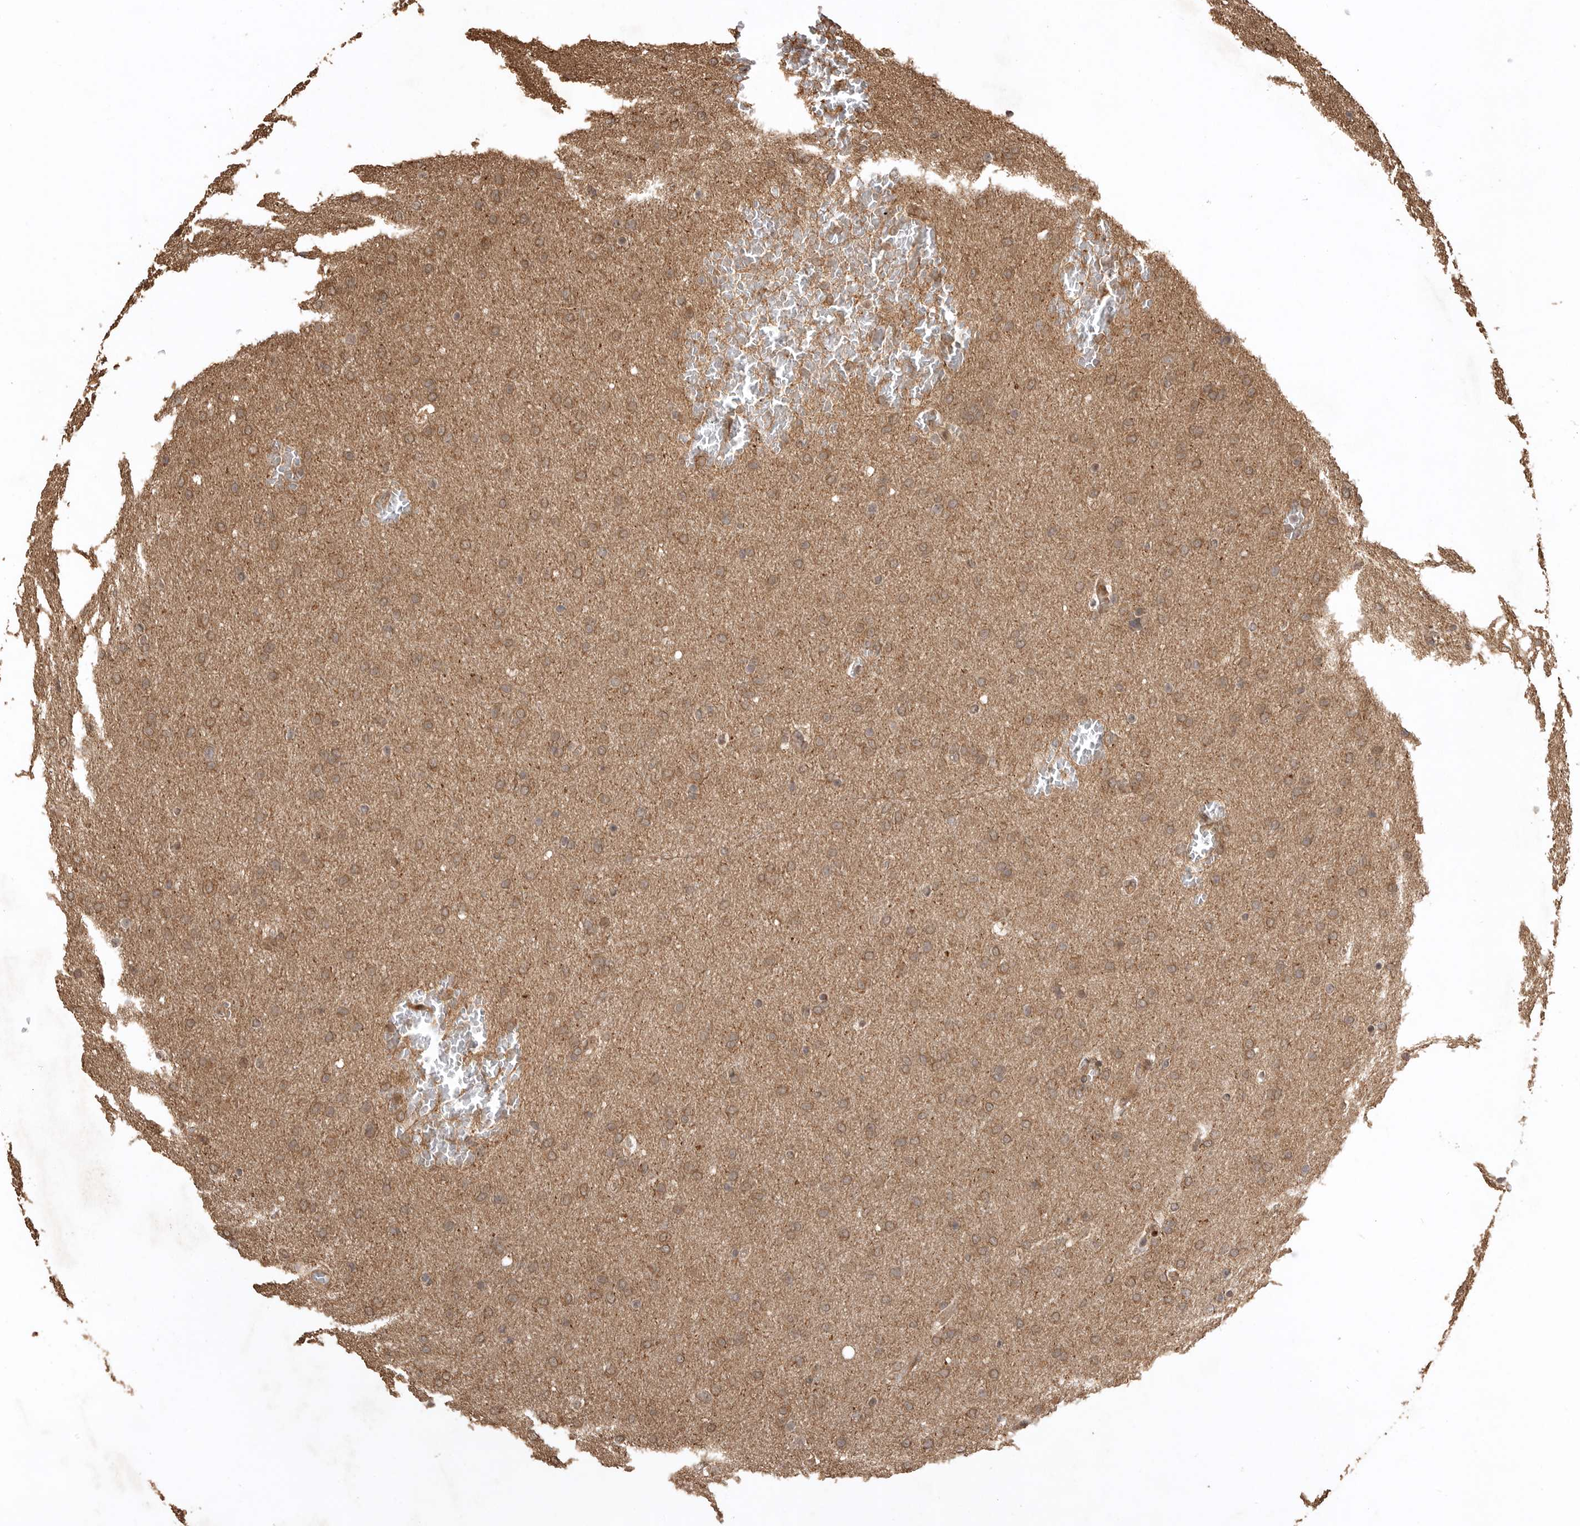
{"staining": {"intensity": "moderate", "quantity": ">75%", "location": "cytoplasmic/membranous"}, "tissue": "glioma", "cell_type": "Tumor cells", "image_type": "cancer", "snomed": [{"axis": "morphology", "description": "Glioma, malignant, Low grade"}, {"axis": "topography", "description": "Brain"}], "caption": "Immunohistochemical staining of human low-grade glioma (malignant) shows moderate cytoplasmic/membranous protein positivity in about >75% of tumor cells. The staining was performed using DAB (3,3'-diaminobenzidine) to visualize the protein expression in brown, while the nuclei were stained in blue with hematoxylin (Magnification: 20x).", "gene": "BOC", "patient": {"sex": "female", "age": 37}}